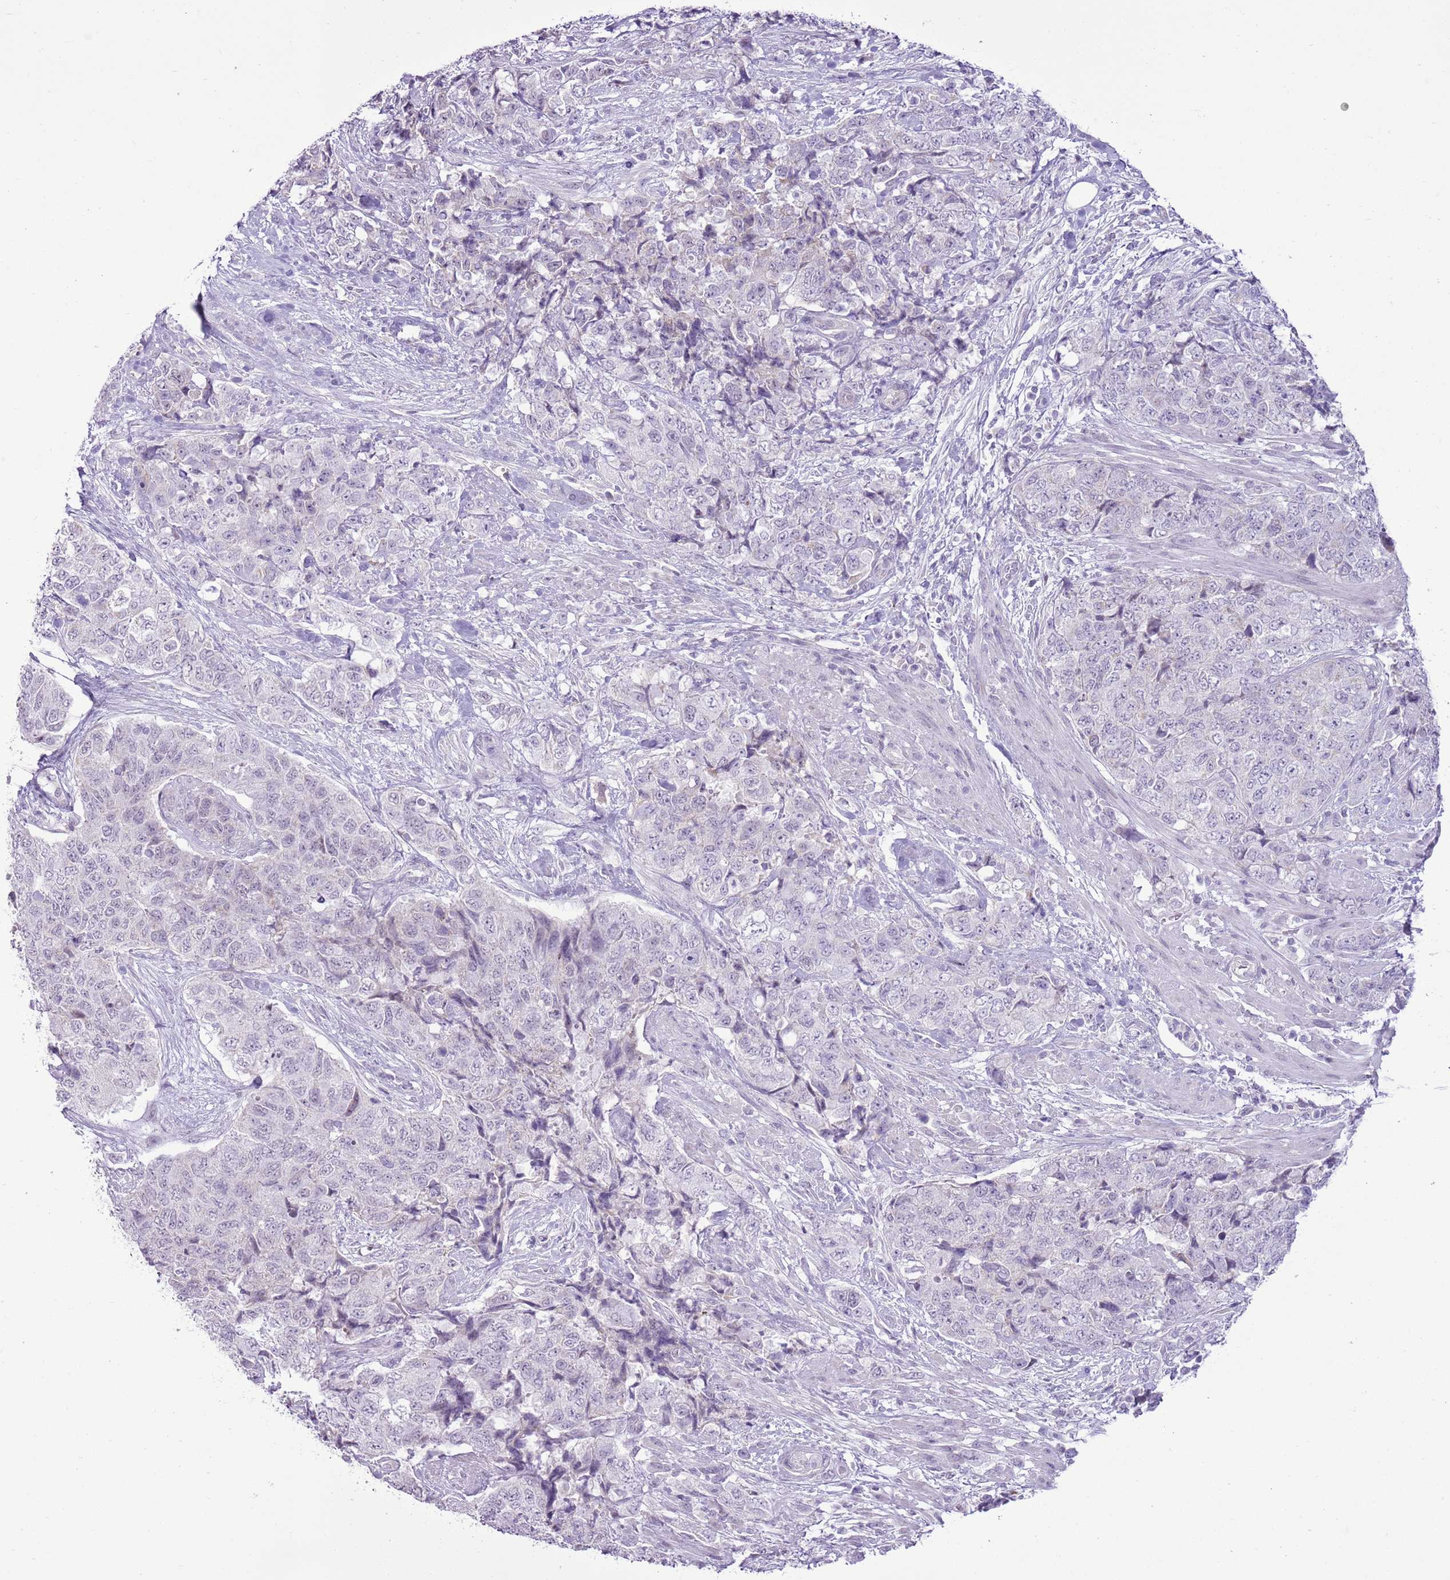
{"staining": {"intensity": "negative", "quantity": "none", "location": "none"}, "tissue": "urothelial cancer", "cell_type": "Tumor cells", "image_type": "cancer", "snomed": [{"axis": "morphology", "description": "Urothelial carcinoma, High grade"}, {"axis": "topography", "description": "Urinary bladder"}], "caption": "Urothelial cancer stained for a protein using IHC displays no positivity tumor cells.", "gene": "RPL3L", "patient": {"sex": "female", "age": 78}}